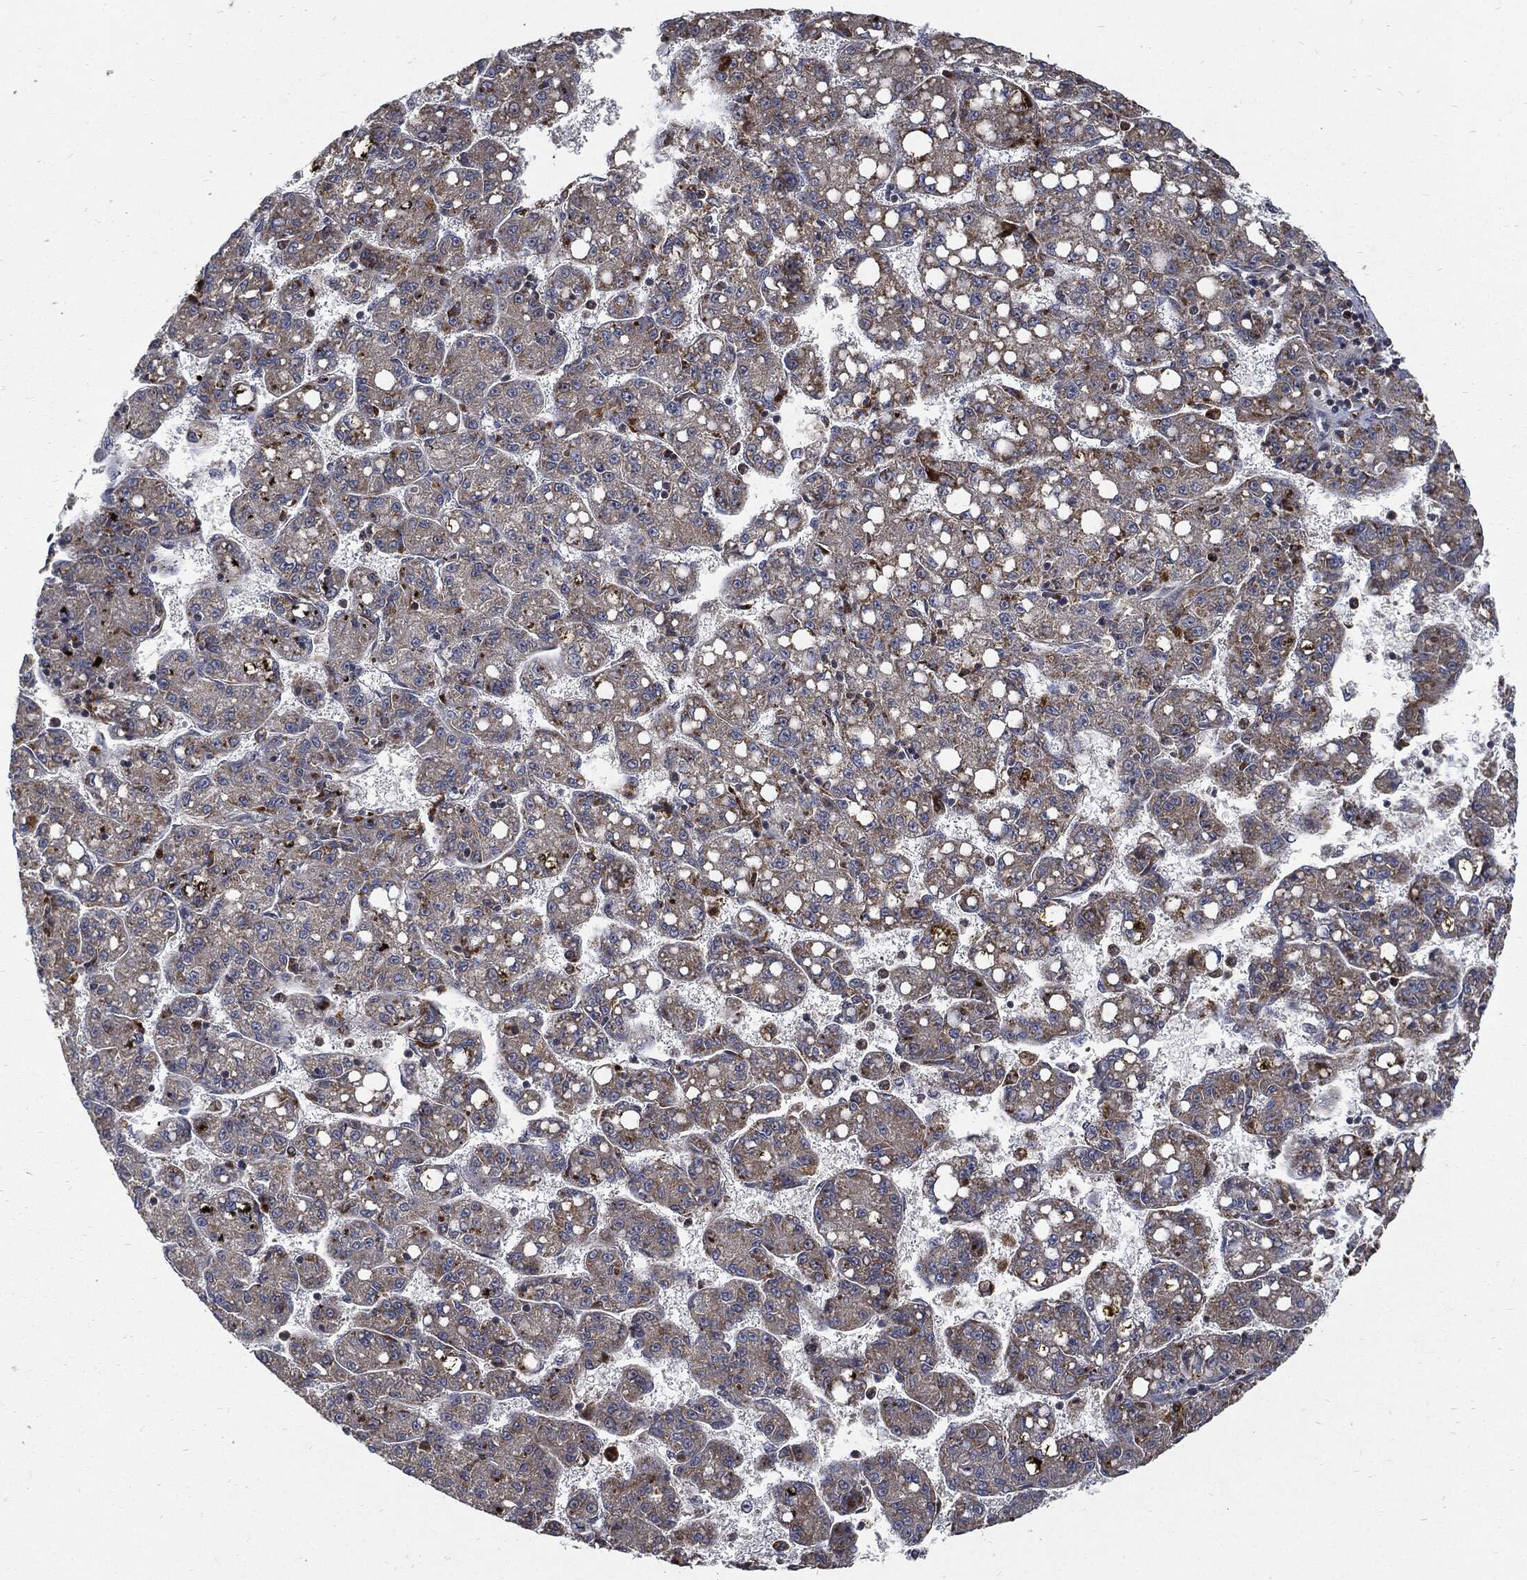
{"staining": {"intensity": "moderate", "quantity": "<25%", "location": "cytoplasmic/membranous"}, "tissue": "liver cancer", "cell_type": "Tumor cells", "image_type": "cancer", "snomed": [{"axis": "morphology", "description": "Carcinoma, Hepatocellular, NOS"}, {"axis": "topography", "description": "Liver"}], "caption": "Liver cancer (hepatocellular carcinoma) stained with immunohistochemistry (IHC) displays moderate cytoplasmic/membranous staining in about <25% of tumor cells.", "gene": "SLC31A2", "patient": {"sex": "female", "age": 65}}